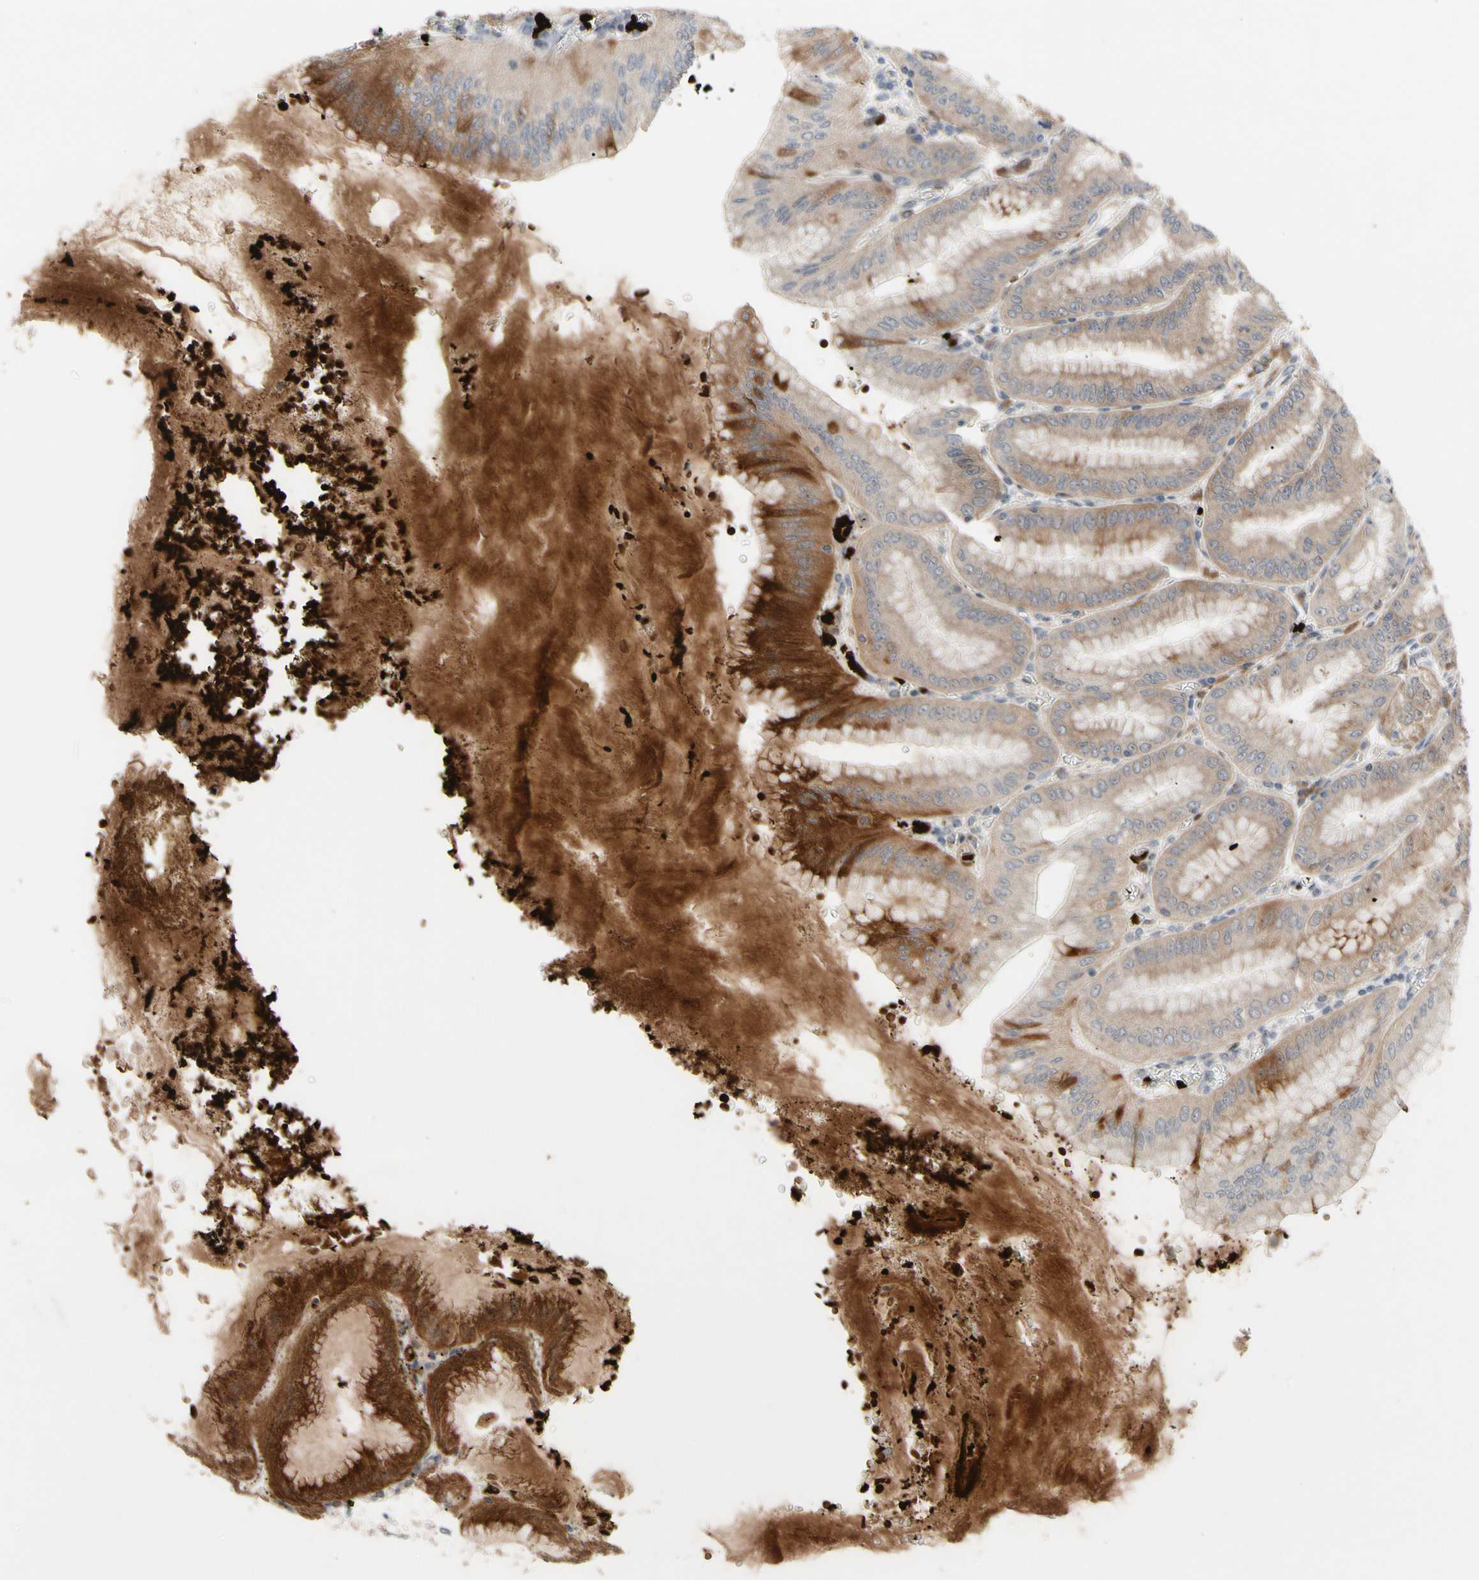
{"staining": {"intensity": "strong", "quantity": ">75%", "location": "cytoplasmic/membranous,nuclear"}, "tissue": "stomach", "cell_type": "Glandular cells", "image_type": "normal", "snomed": [{"axis": "morphology", "description": "Normal tissue, NOS"}, {"axis": "topography", "description": "Stomach, lower"}], "caption": "Normal stomach exhibits strong cytoplasmic/membranous,nuclear staining in approximately >75% of glandular cells, visualized by immunohistochemistry. Ihc stains the protein of interest in brown and the nuclei are stained blue.", "gene": "HMGCR", "patient": {"sex": "male", "age": 71}}